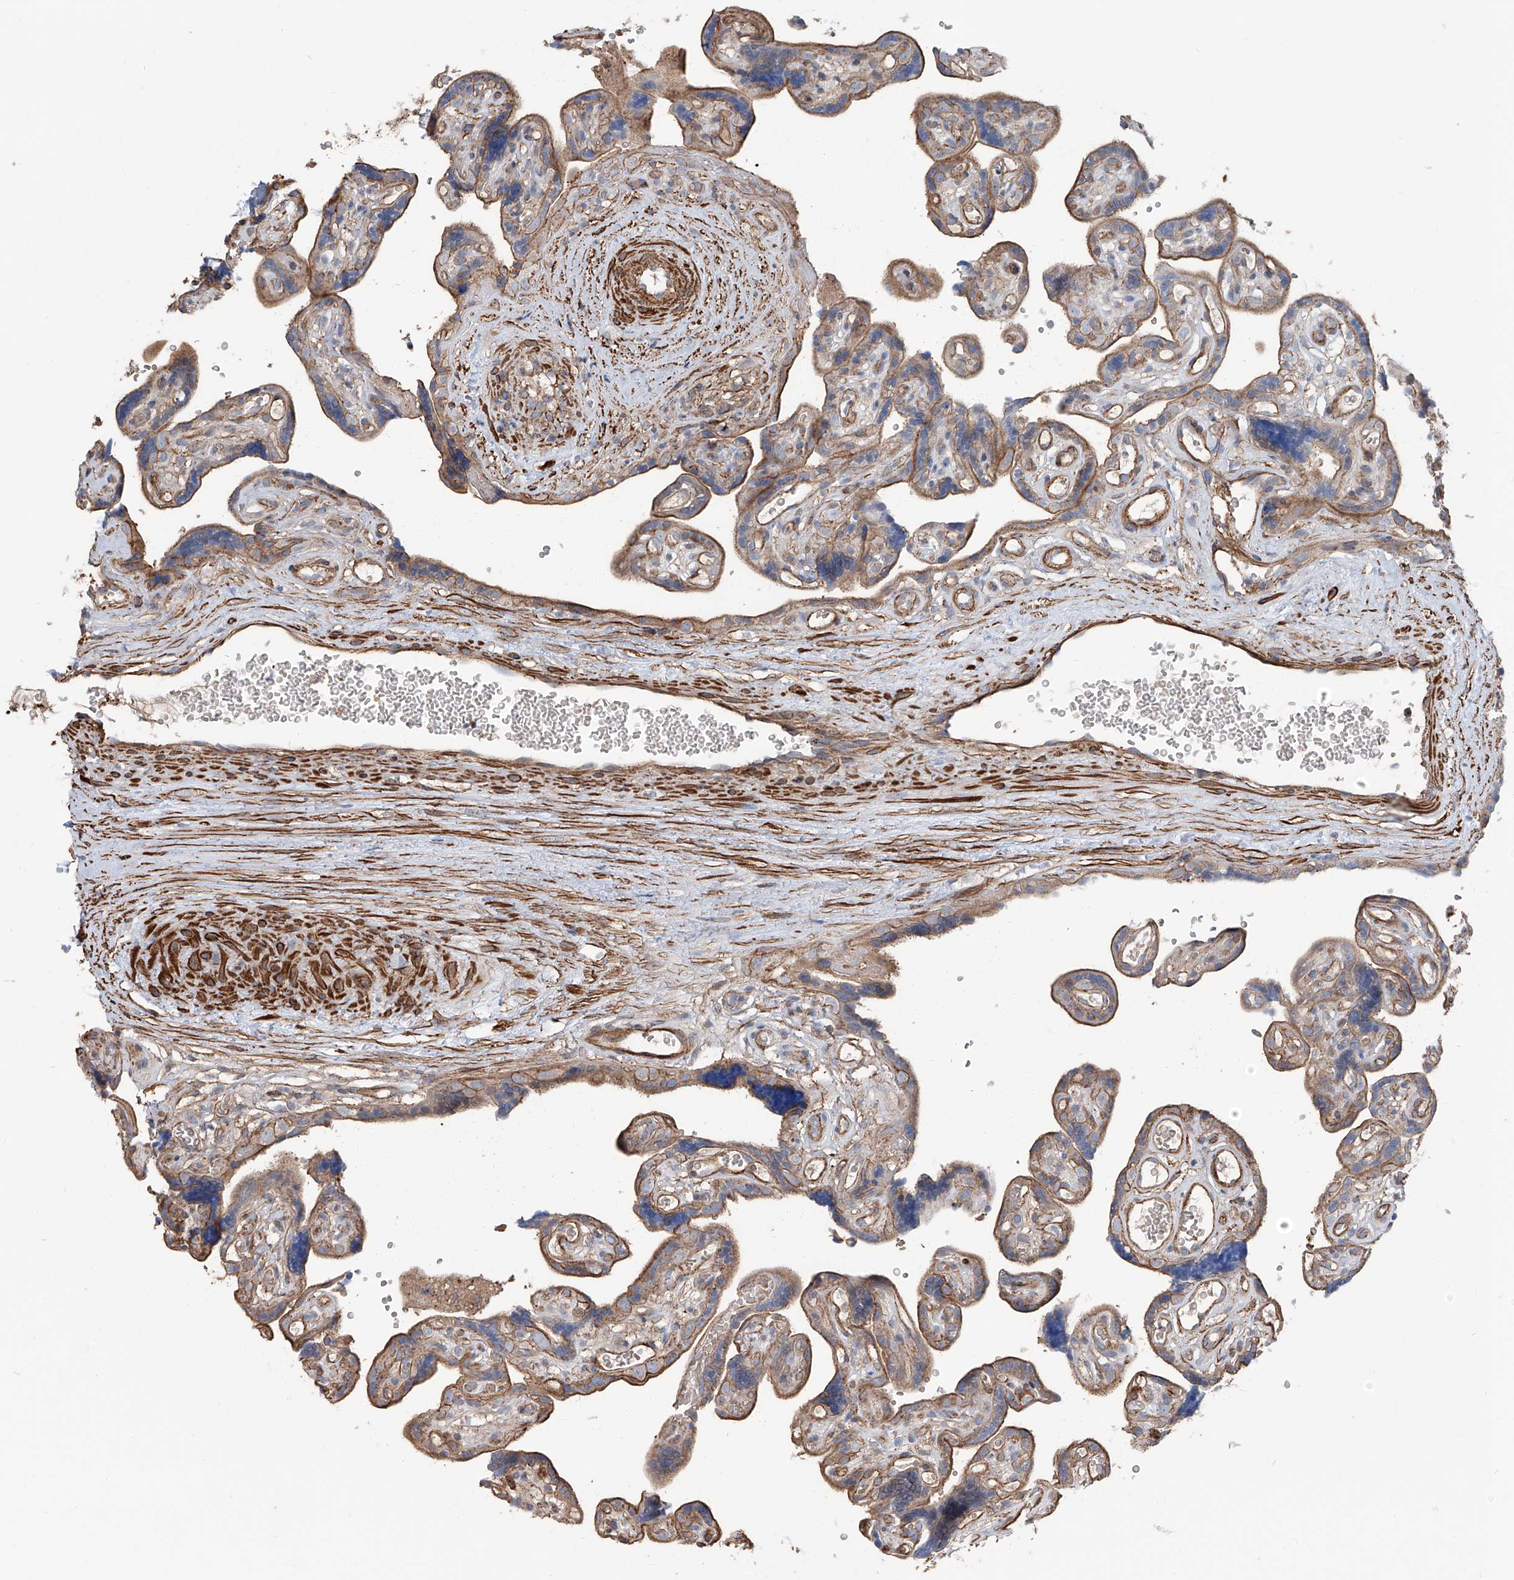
{"staining": {"intensity": "moderate", "quantity": ">75%", "location": "cytoplasmic/membranous"}, "tissue": "placenta", "cell_type": "Decidual cells", "image_type": "normal", "snomed": [{"axis": "morphology", "description": "Normal tissue, NOS"}, {"axis": "topography", "description": "Placenta"}], "caption": "This photomicrograph reveals immunohistochemistry (IHC) staining of unremarkable placenta, with medium moderate cytoplasmic/membranous staining in approximately >75% of decidual cells.", "gene": "PIEZO2", "patient": {"sex": "female", "age": 30}}